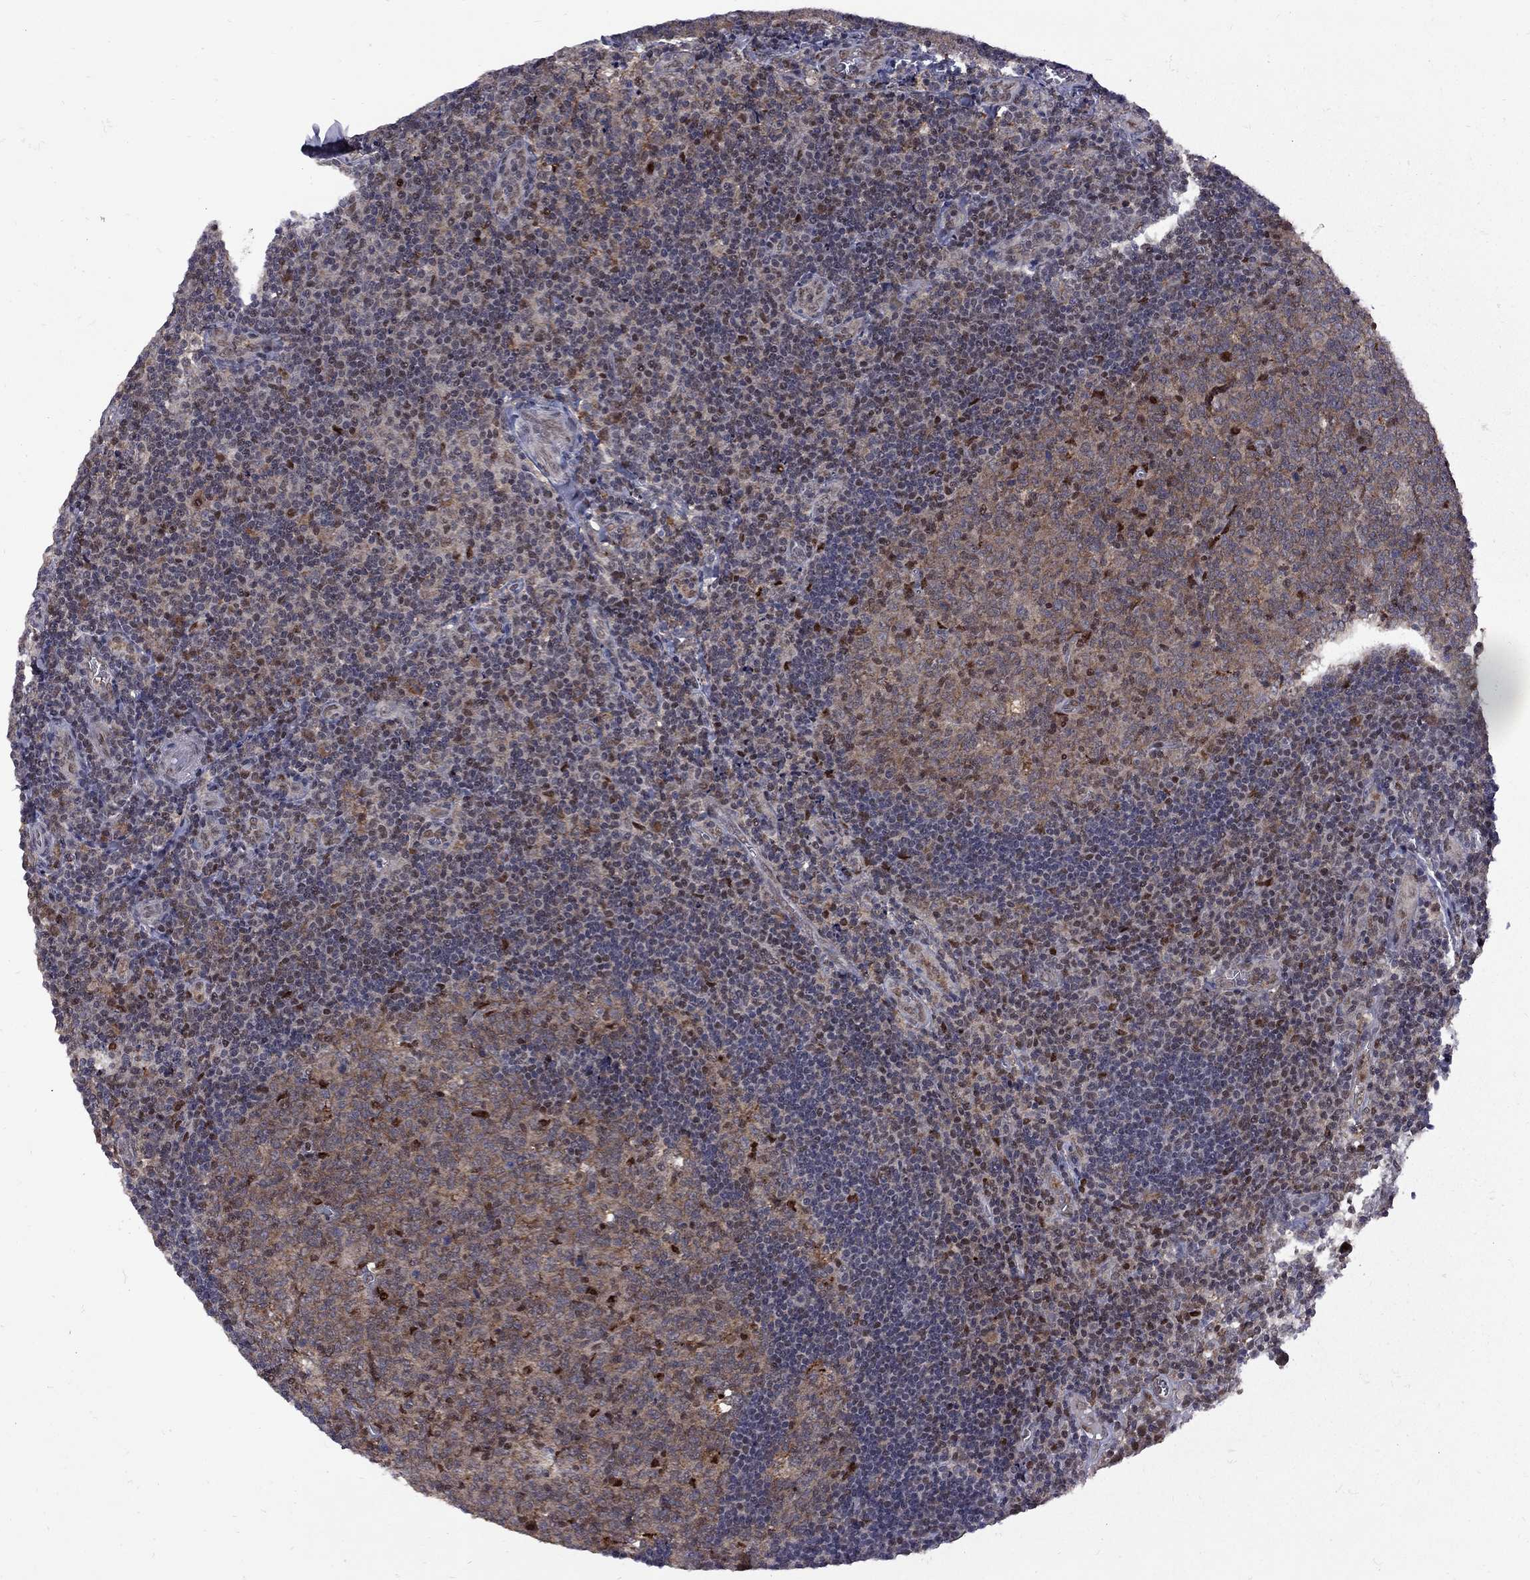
{"staining": {"intensity": "strong", "quantity": "<25%", "location": "nuclear"}, "tissue": "tonsil", "cell_type": "Germinal center cells", "image_type": "normal", "snomed": [{"axis": "morphology", "description": "Normal tissue, NOS"}, {"axis": "morphology", "description": "Inflammation, NOS"}, {"axis": "topography", "description": "Tonsil"}], "caption": "About <25% of germinal center cells in benign tonsil exhibit strong nuclear protein expression as visualized by brown immunohistochemical staining.", "gene": "IPP", "patient": {"sex": "female", "age": 31}}